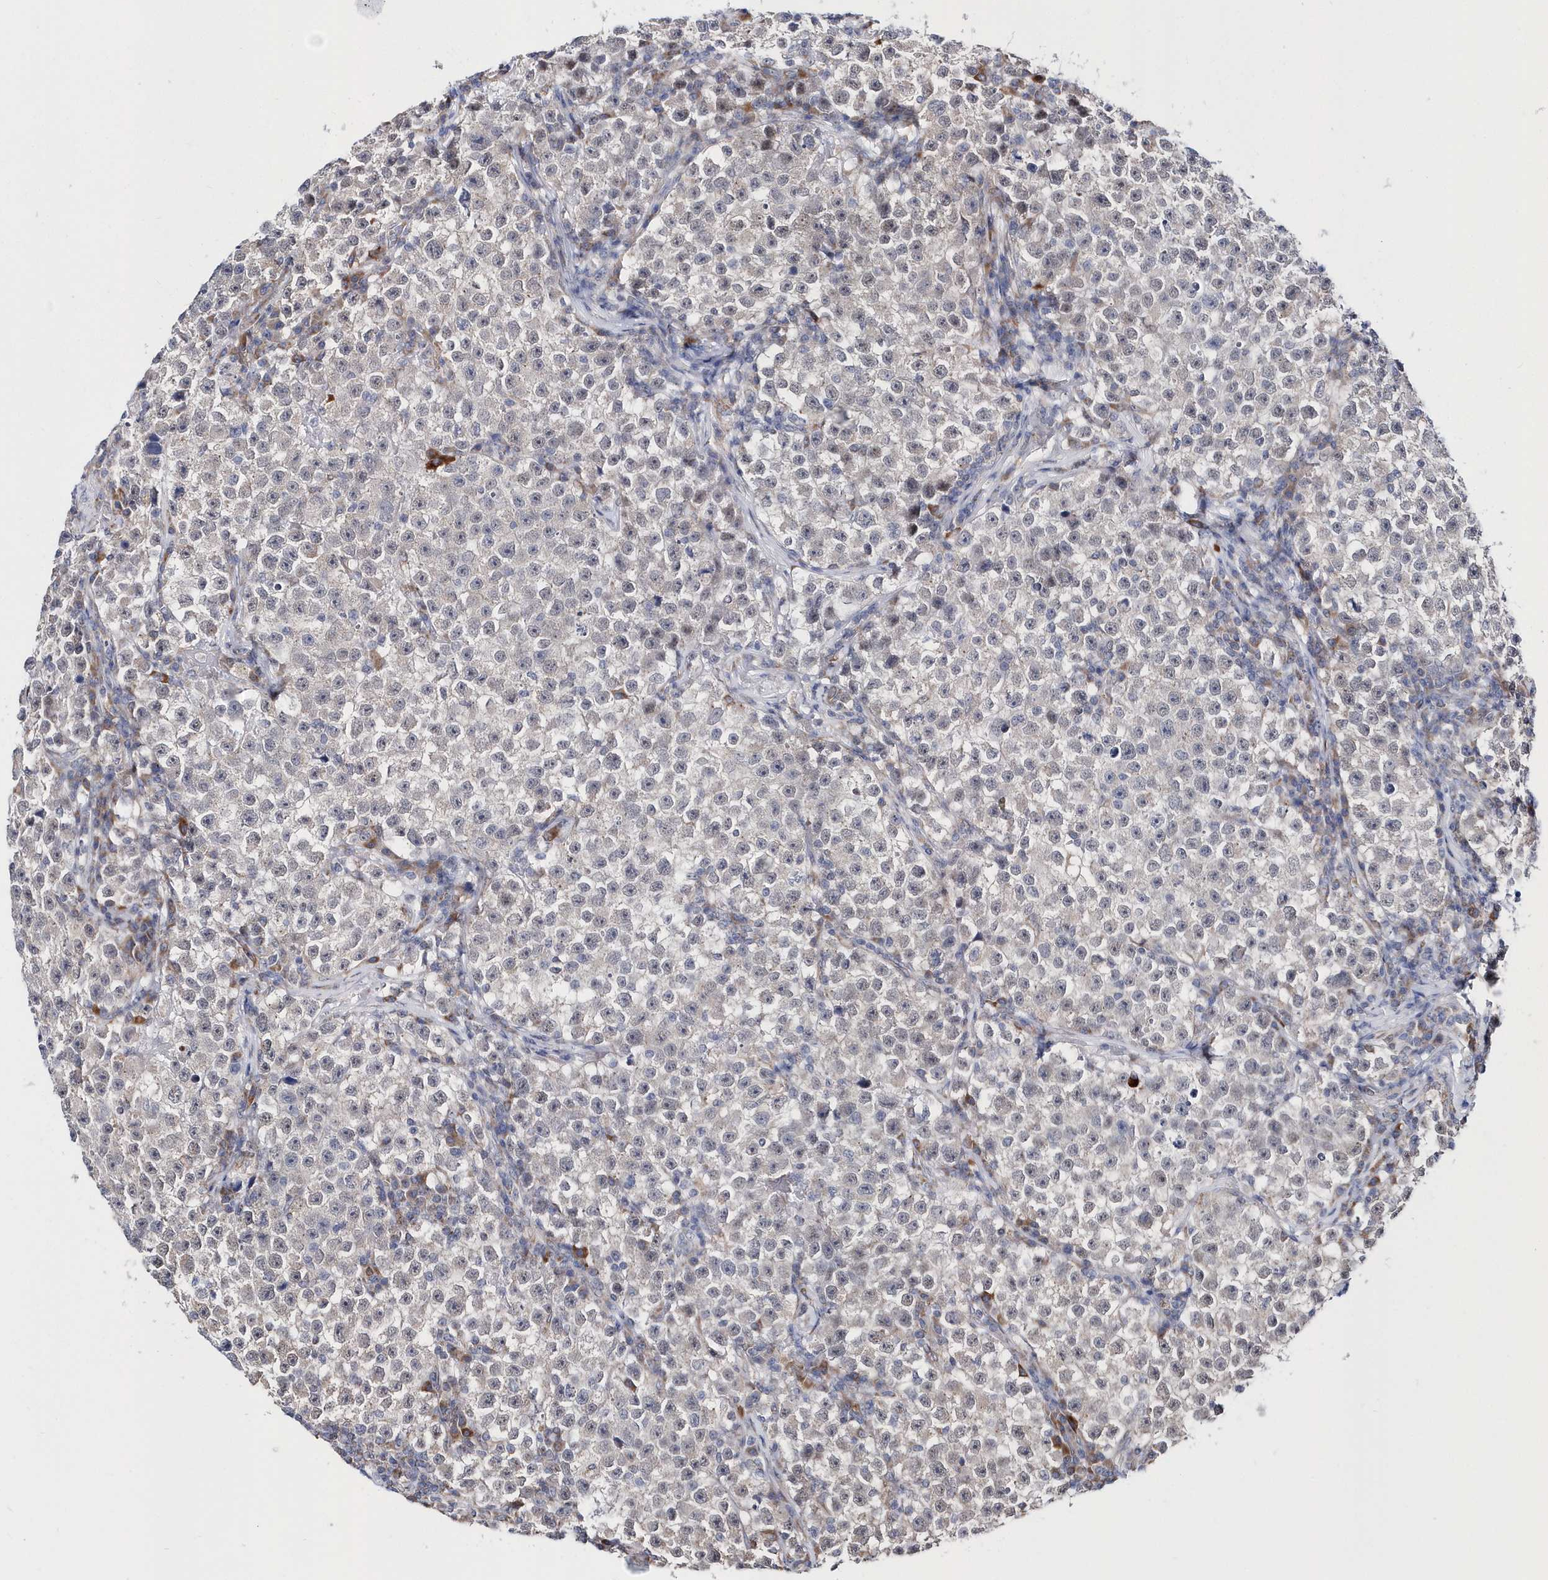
{"staining": {"intensity": "negative", "quantity": "none", "location": "none"}, "tissue": "testis cancer", "cell_type": "Tumor cells", "image_type": "cancer", "snomed": [{"axis": "morphology", "description": "Seminoma, NOS"}, {"axis": "topography", "description": "Testis"}], "caption": "A histopathology image of testis cancer stained for a protein reveals no brown staining in tumor cells.", "gene": "SPATA5", "patient": {"sex": "male", "age": 22}}